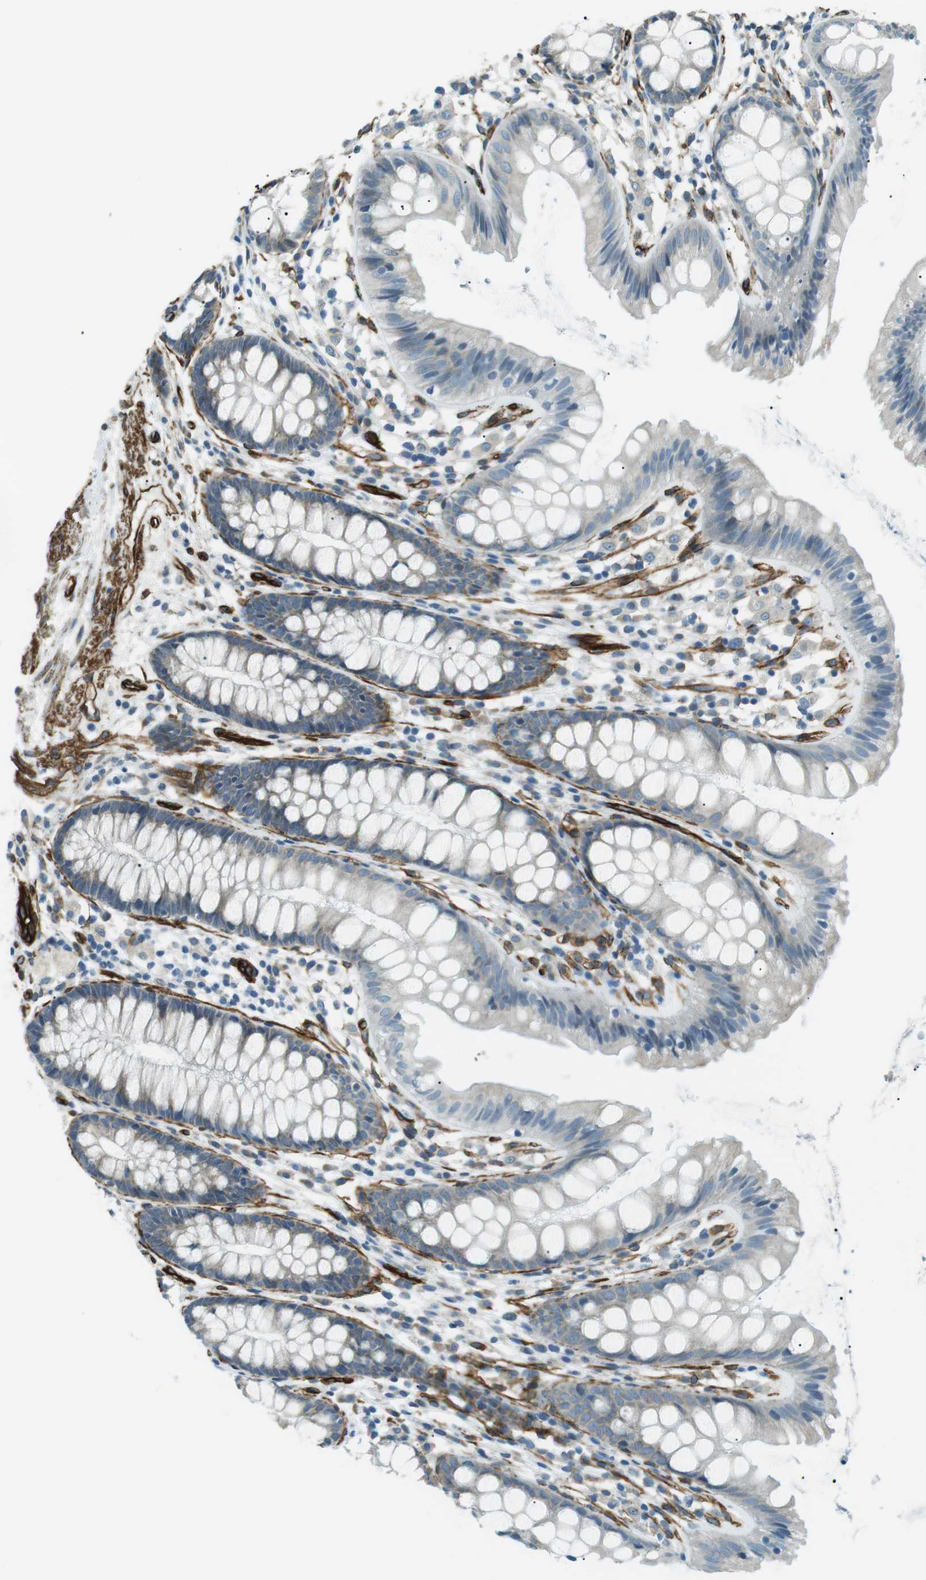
{"staining": {"intensity": "strong", "quantity": ">75%", "location": "cytoplasmic/membranous"}, "tissue": "colon", "cell_type": "Endothelial cells", "image_type": "normal", "snomed": [{"axis": "morphology", "description": "Normal tissue, NOS"}, {"axis": "topography", "description": "Colon"}], "caption": "An image of colon stained for a protein demonstrates strong cytoplasmic/membranous brown staining in endothelial cells. (Stains: DAB in brown, nuclei in blue, Microscopy: brightfield microscopy at high magnification).", "gene": "ODR4", "patient": {"sex": "female", "age": 56}}